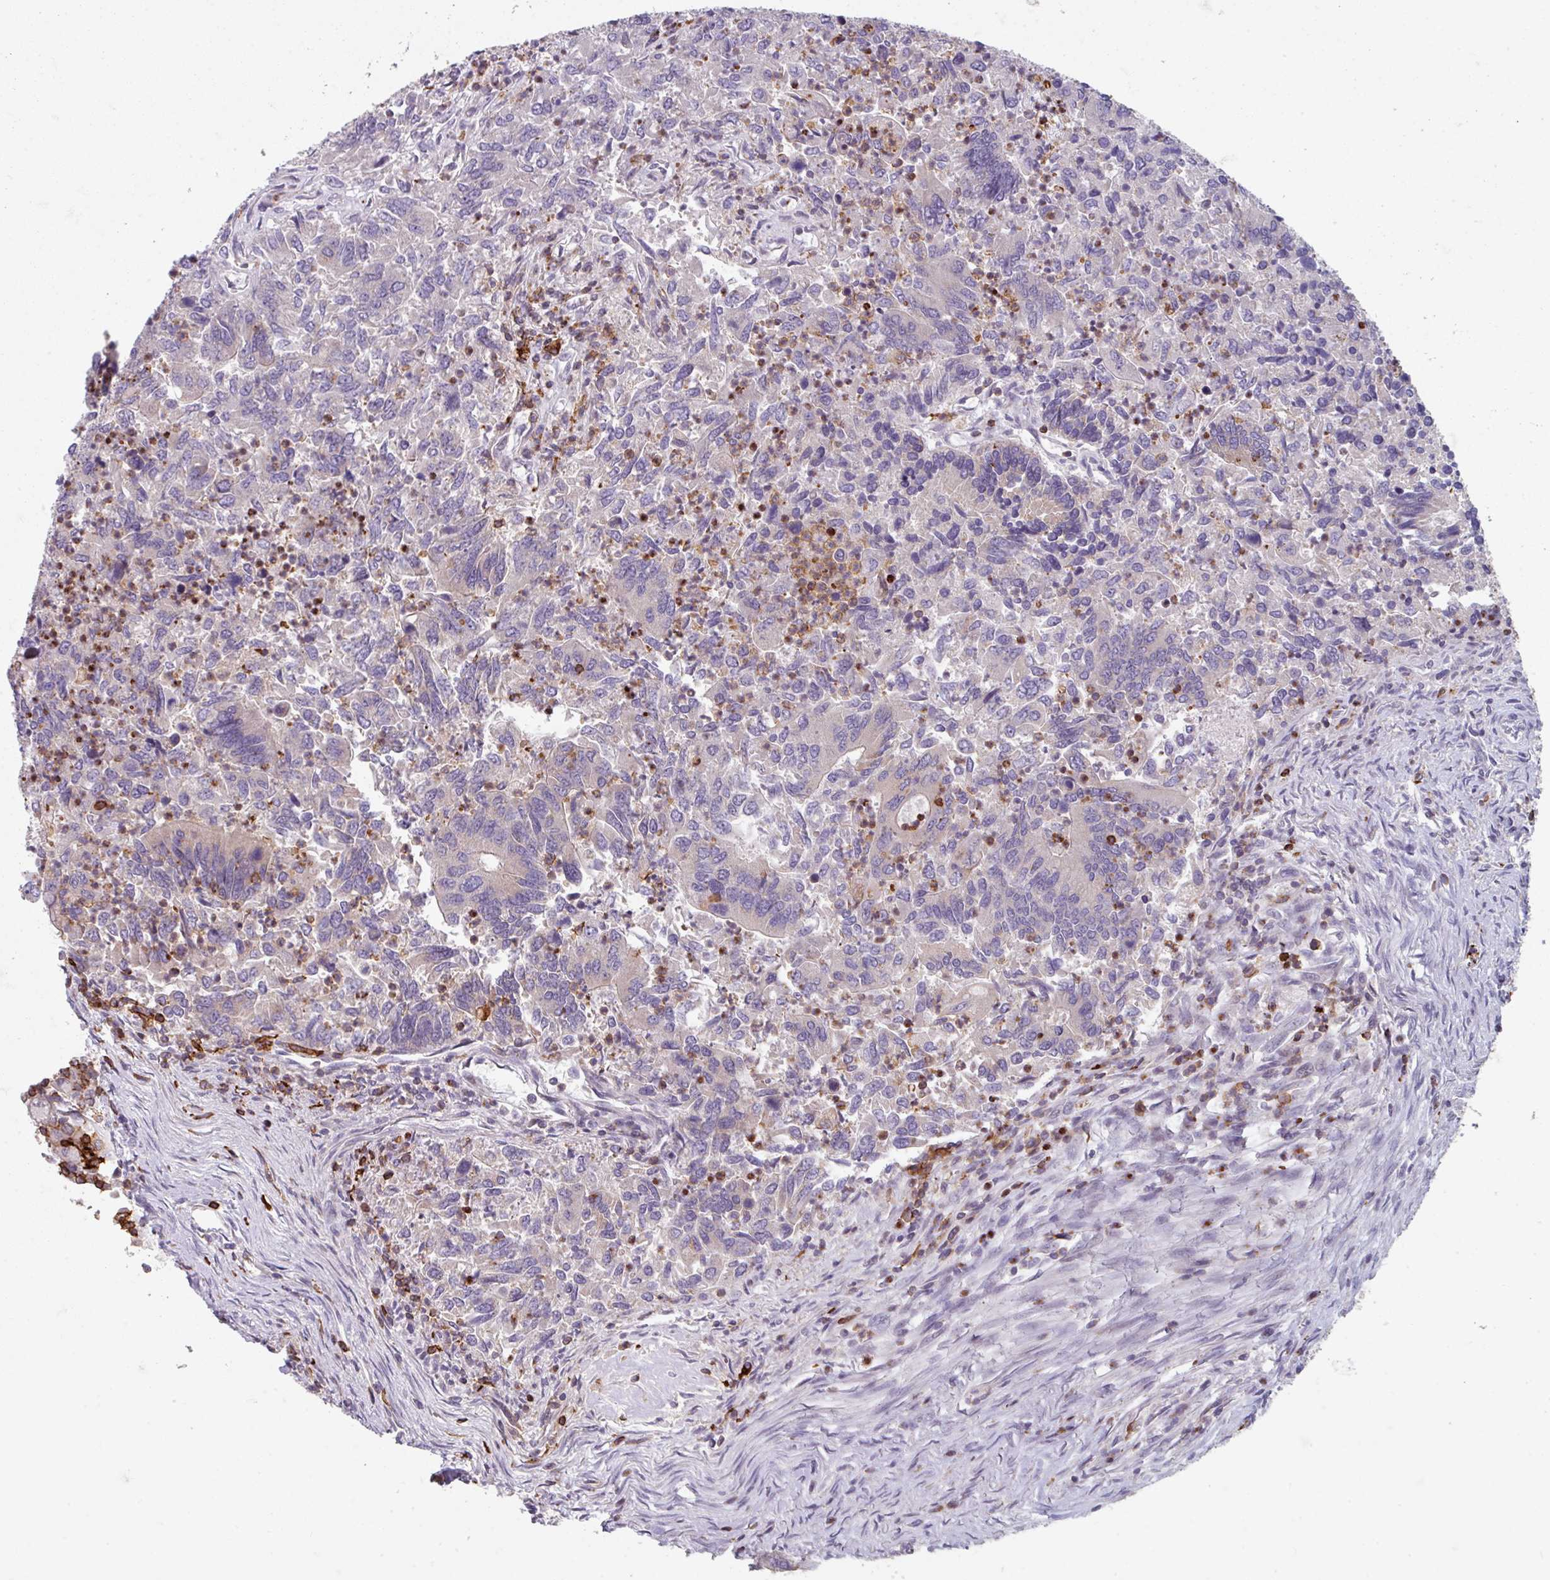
{"staining": {"intensity": "negative", "quantity": "none", "location": "none"}, "tissue": "colorectal cancer", "cell_type": "Tumor cells", "image_type": "cancer", "snomed": [{"axis": "morphology", "description": "Adenocarcinoma, NOS"}, {"axis": "topography", "description": "Colon"}], "caption": "Adenocarcinoma (colorectal) stained for a protein using immunohistochemistry shows no positivity tumor cells.", "gene": "NEDD9", "patient": {"sex": "female", "age": 67}}